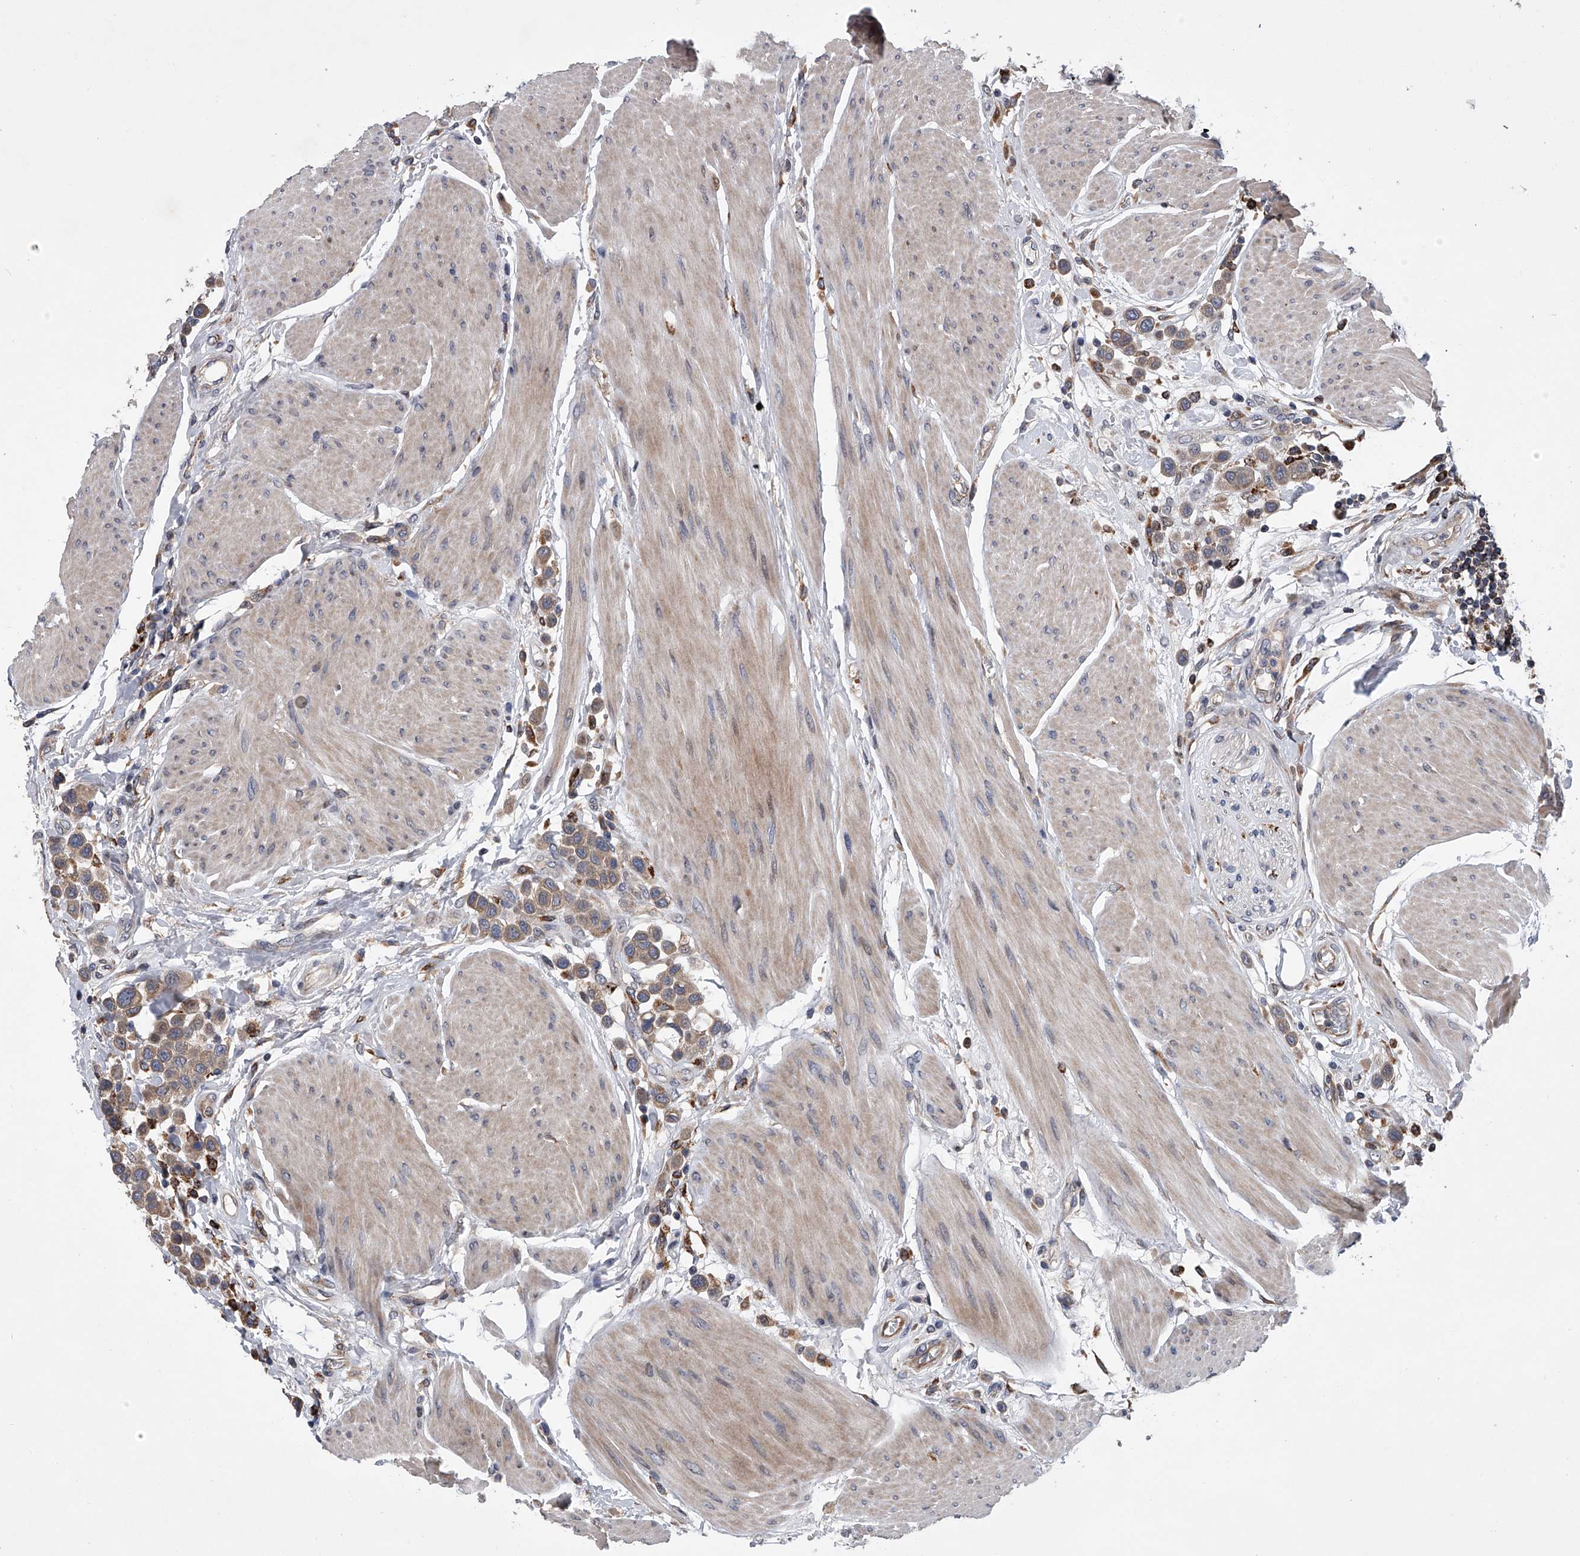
{"staining": {"intensity": "weak", "quantity": ">75%", "location": "cytoplasmic/membranous"}, "tissue": "urothelial cancer", "cell_type": "Tumor cells", "image_type": "cancer", "snomed": [{"axis": "morphology", "description": "Urothelial carcinoma, High grade"}, {"axis": "topography", "description": "Urinary bladder"}], "caption": "Immunohistochemistry (IHC) histopathology image of neoplastic tissue: urothelial cancer stained using immunohistochemistry exhibits low levels of weak protein expression localized specifically in the cytoplasmic/membranous of tumor cells, appearing as a cytoplasmic/membranous brown color.", "gene": "TRIM8", "patient": {"sex": "male", "age": 50}}